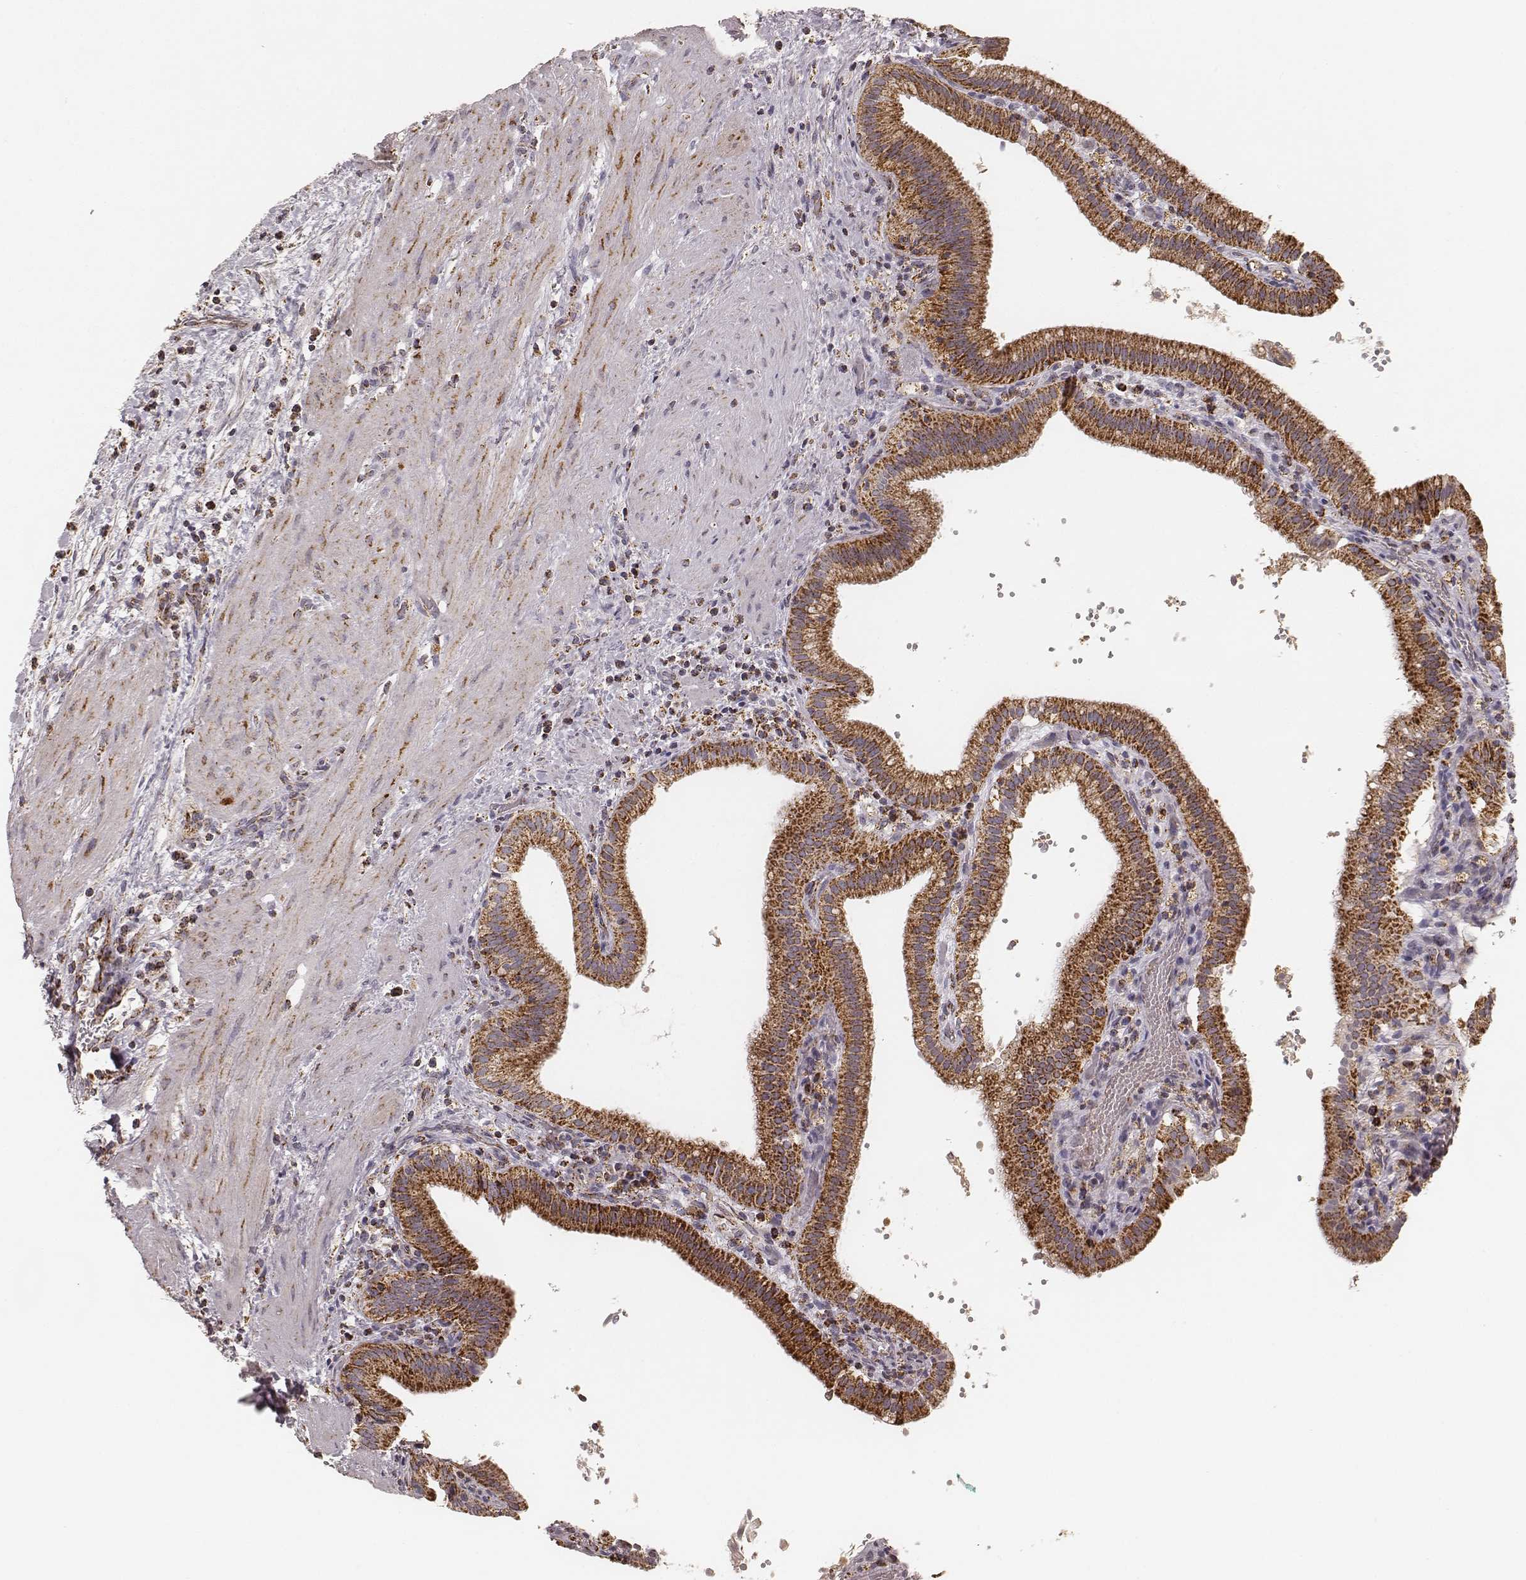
{"staining": {"intensity": "strong", "quantity": ">75%", "location": "cytoplasmic/membranous"}, "tissue": "gallbladder", "cell_type": "Glandular cells", "image_type": "normal", "snomed": [{"axis": "morphology", "description": "Normal tissue, NOS"}, {"axis": "topography", "description": "Gallbladder"}], "caption": "An IHC histopathology image of normal tissue is shown. Protein staining in brown highlights strong cytoplasmic/membranous positivity in gallbladder within glandular cells. Nuclei are stained in blue.", "gene": "CS", "patient": {"sex": "male", "age": 42}}